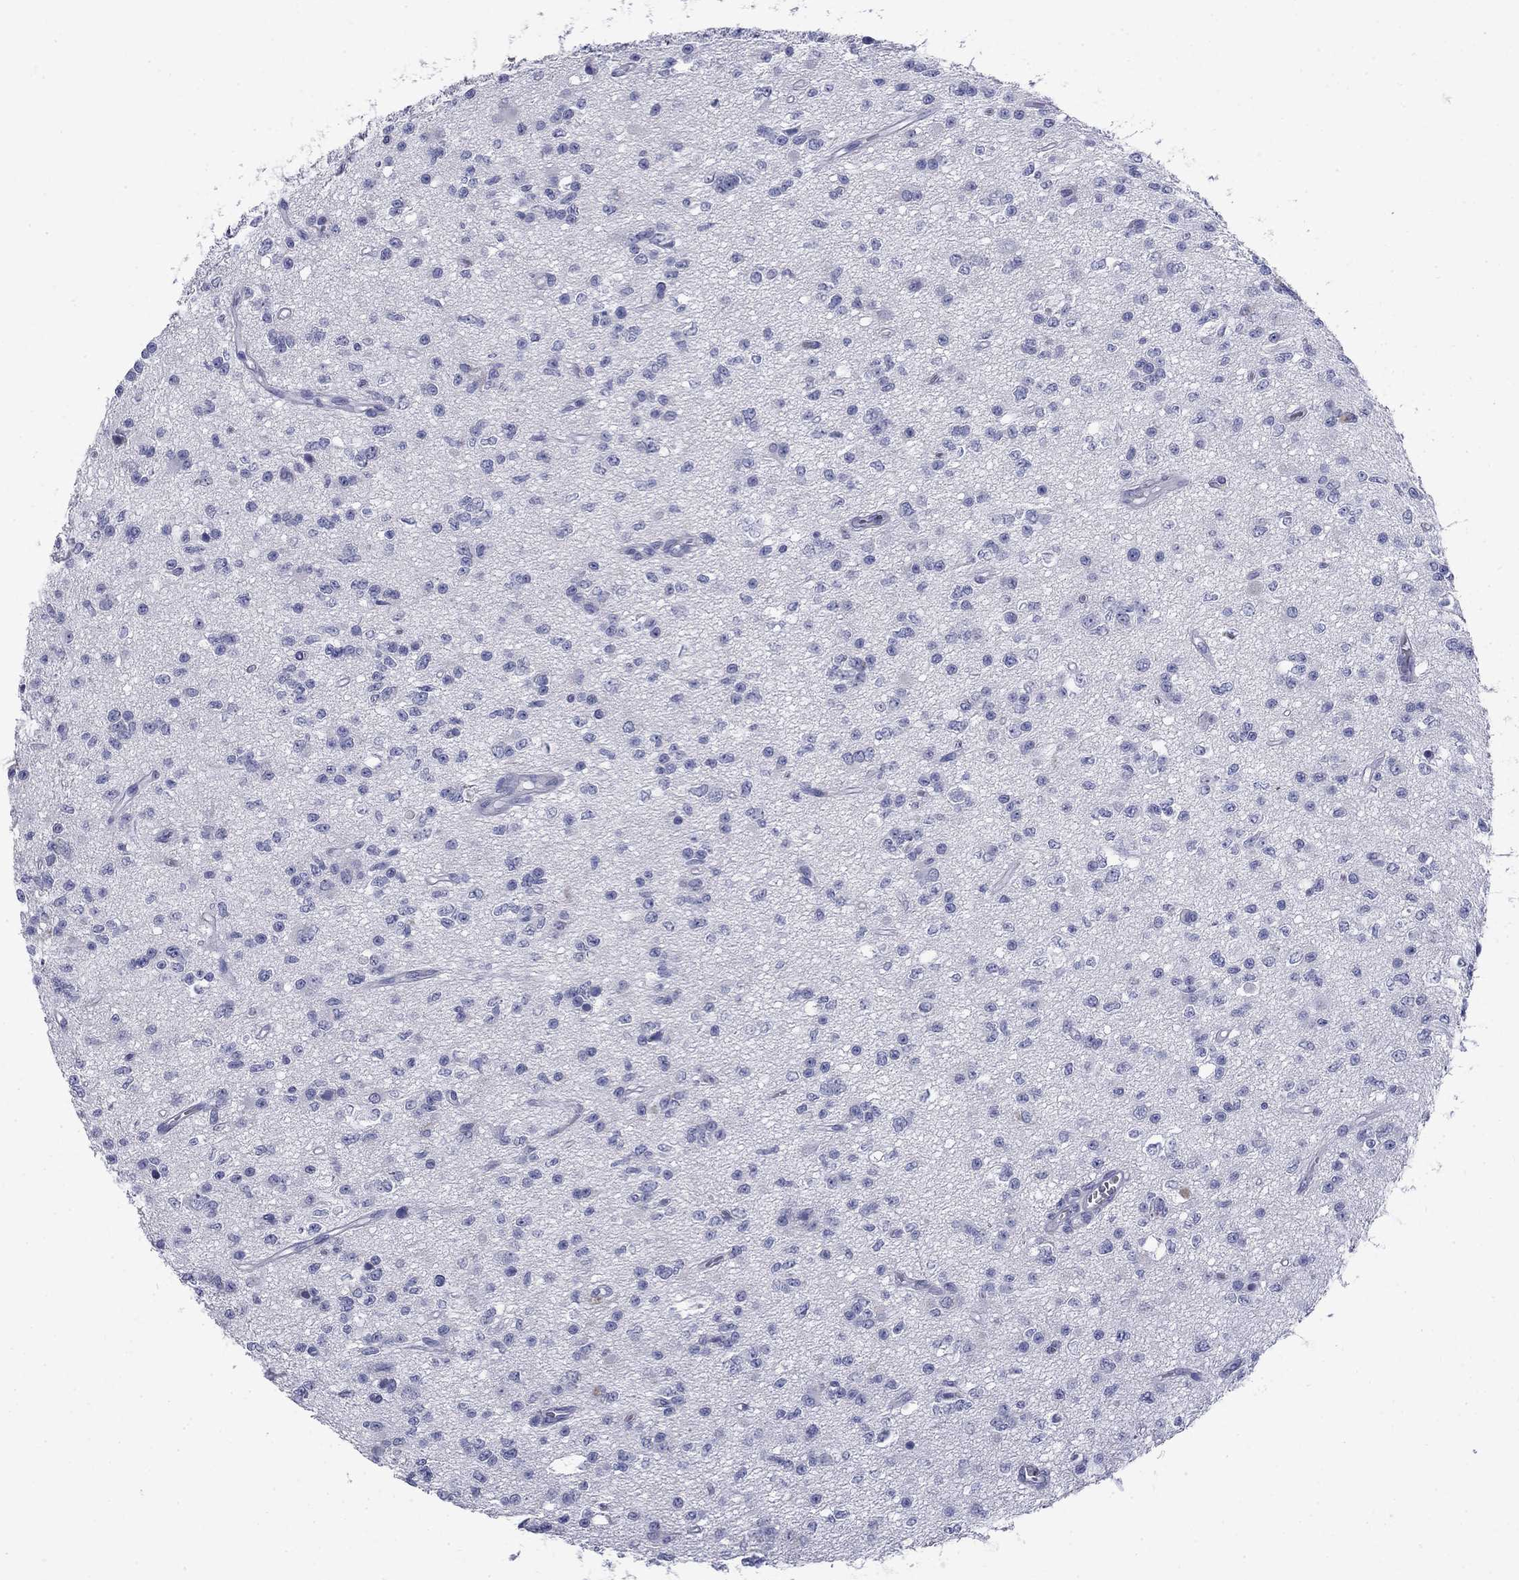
{"staining": {"intensity": "negative", "quantity": "none", "location": "none"}, "tissue": "glioma", "cell_type": "Tumor cells", "image_type": "cancer", "snomed": [{"axis": "morphology", "description": "Glioma, malignant, Low grade"}, {"axis": "topography", "description": "Brain"}], "caption": "IHC micrograph of malignant glioma (low-grade) stained for a protein (brown), which shows no positivity in tumor cells.", "gene": "SERPINB2", "patient": {"sex": "female", "age": 45}}